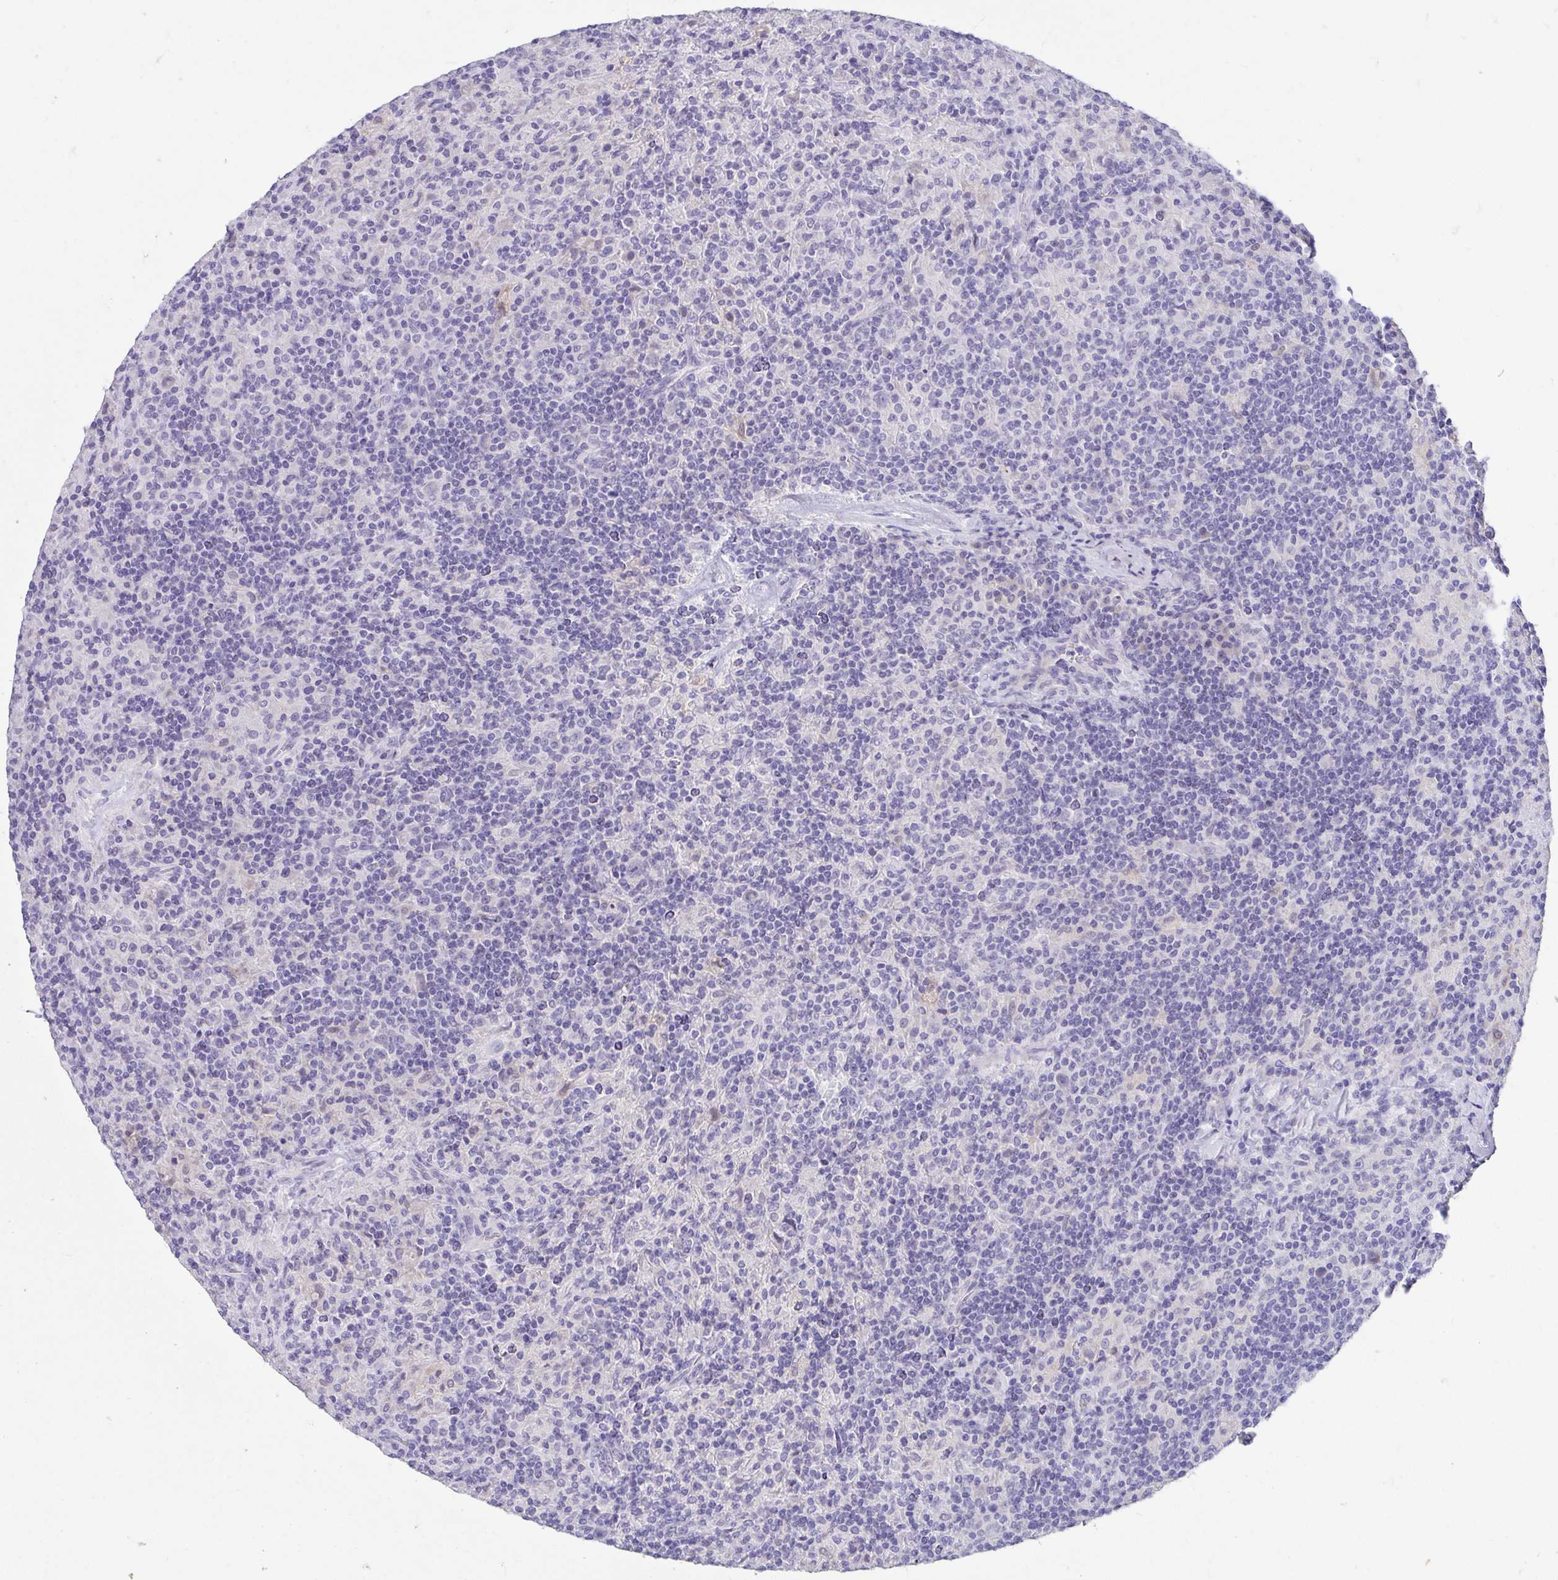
{"staining": {"intensity": "negative", "quantity": "none", "location": "none"}, "tissue": "lymphoma", "cell_type": "Tumor cells", "image_type": "cancer", "snomed": [{"axis": "morphology", "description": "Hodgkin's disease, NOS"}, {"axis": "topography", "description": "Lymph node"}], "caption": "High magnification brightfield microscopy of Hodgkin's disease stained with DAB (3,3'-diaminobenzidine) (brown) and counterstained with hematoxylin (blue): tumor cells show no significant staining.", "gene": "FABP3", "patient": {"sex": "male", "age": 70}}